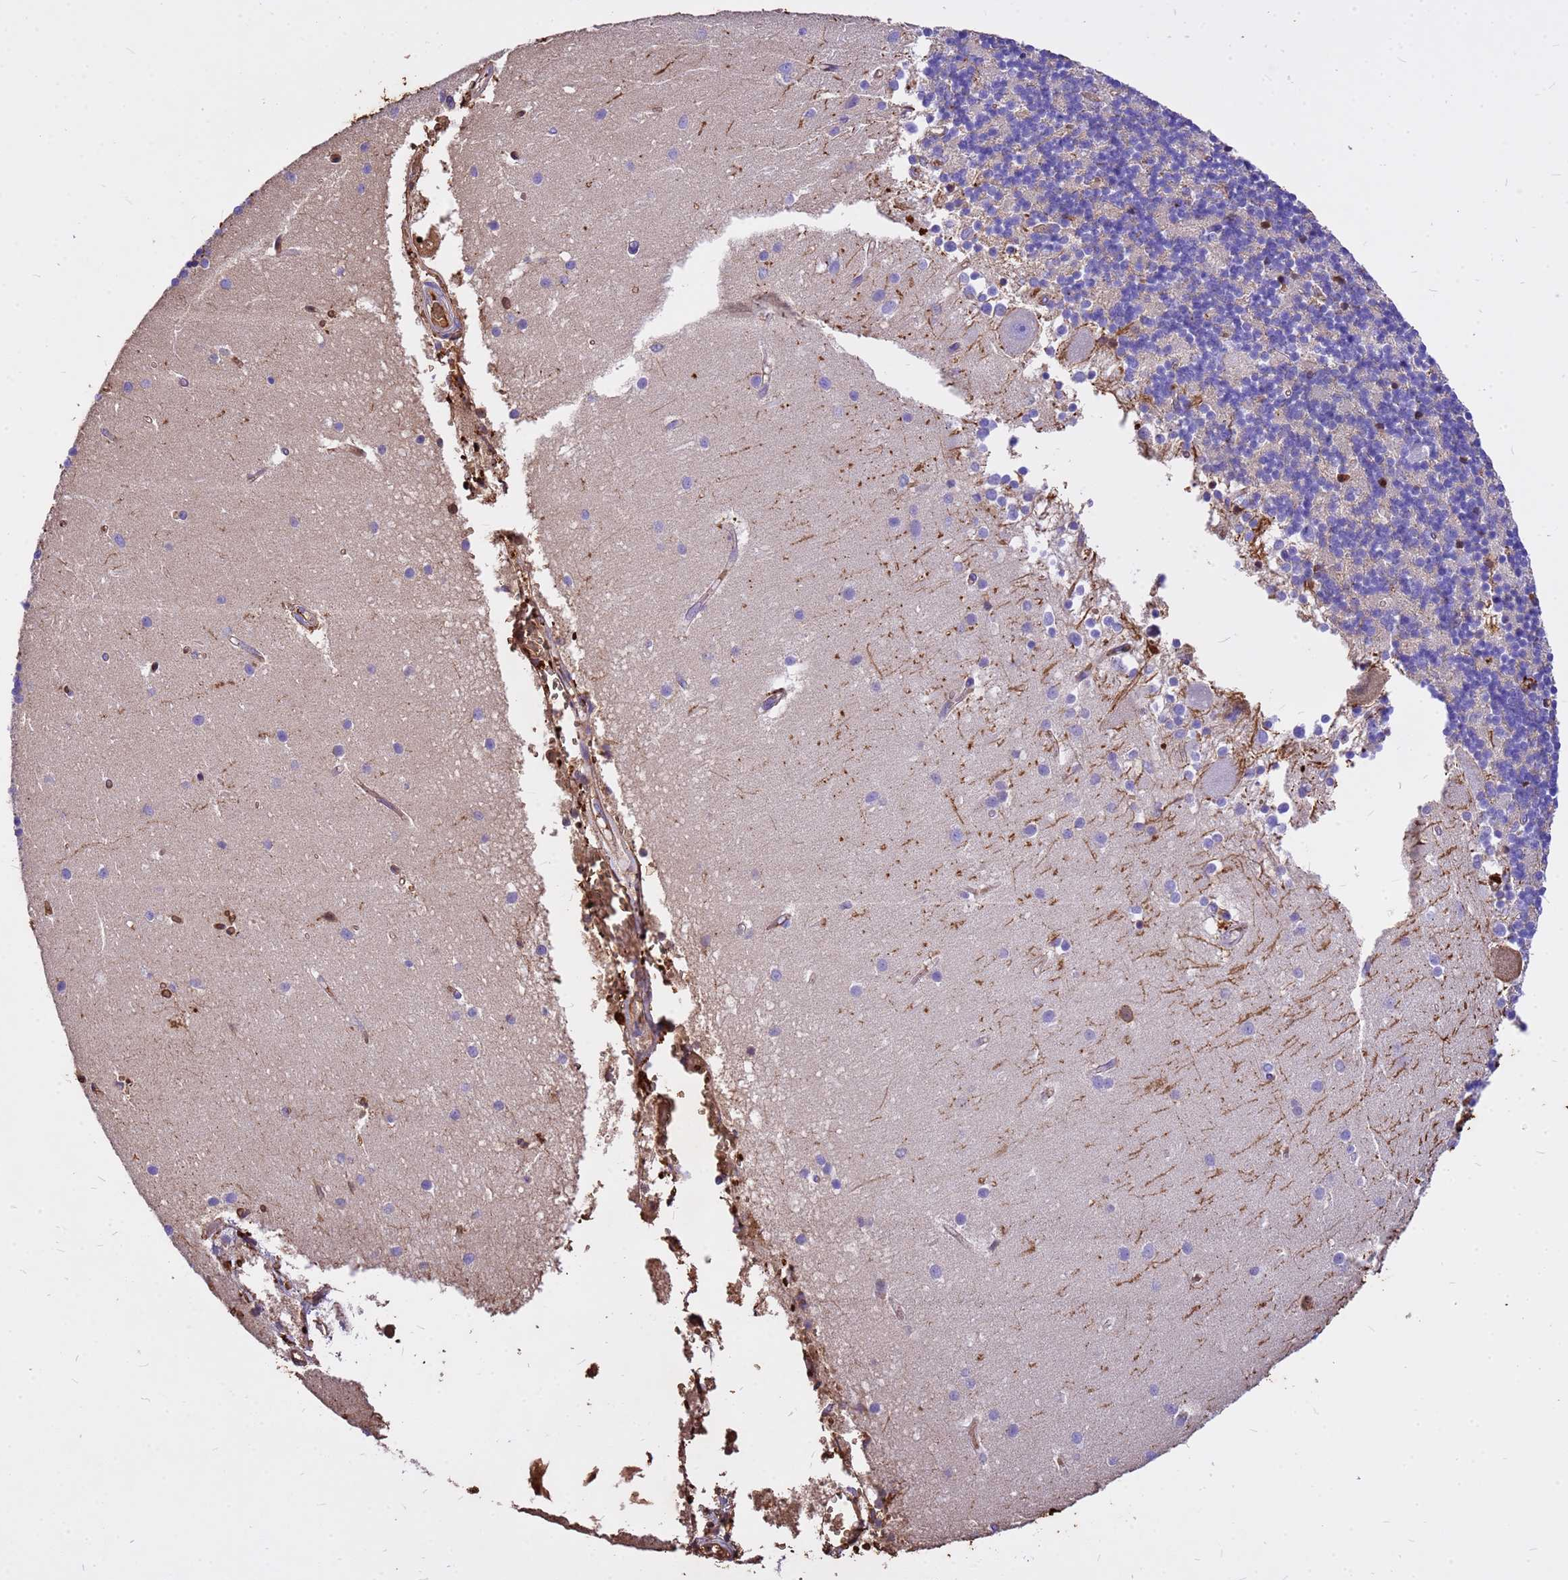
{"staining": {"intensity": "moderate", "quantity": "<25%", "location": "nuclear"}, "tissue": "cerebellum", "cell_type": "Cells in granular layer", "image_type": "normal", "snomed": [{"axis": "morphology", "description": "Normal tissue, NOS"}, {"axis": "topography", "description": "Cerebellum"}], "caption": "Approximately <25% of cells in granular layer in normal human cerebellum display moderate nuclear protein staining as visualized by brown immunohistochemical staining.", "gene": "HBA1", "patient": {"sex": "male", "age": 54}}